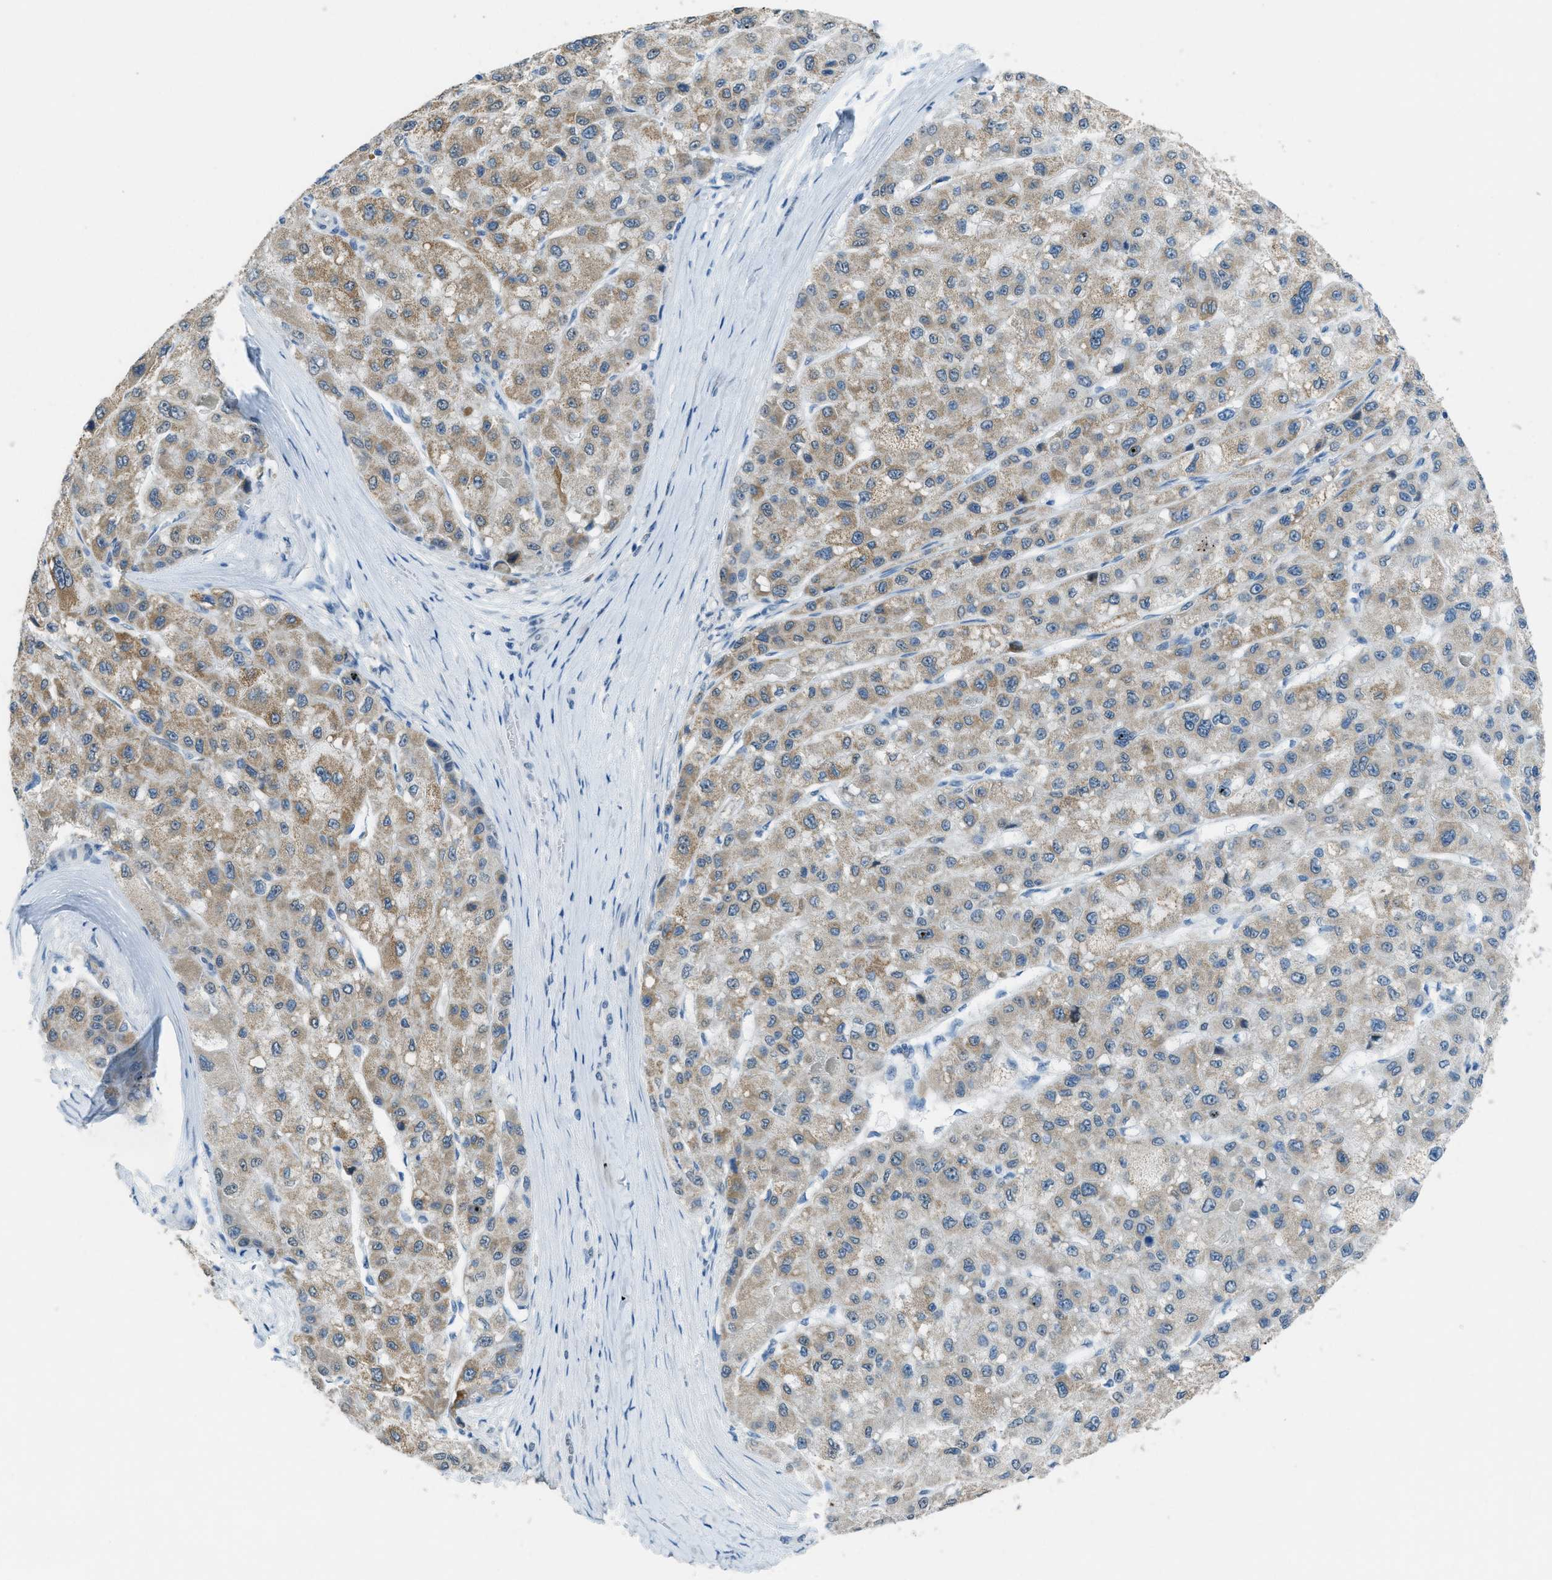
{"staining": {"intensity": "weak", "quantity": ">75%", "location": "cytoplasmic/membranous"}, "tissue": "liver cancer", "cell_type": "Tumor cells", "image_type": "cancer", "snomed": [{"axis": "morphology", "description": "Carcinoma, Hepatocellular, NOS"}, {"axis": "topography", "description": "Liver"}], "caption": "IHC staining of hepatocellular carcinoma (liver), which displays low levels of weak cytoplasmic/membranous positivity in about >75% of tumor cells indicating weak cytoplasmic/membranous protein expression. The staining was performed using DAB (3,3'-diaminobenzidine) (brown) for protein detection and nuclei were counterstained in hematoxylin (blue).", "gene": "TTC13", "patient": {"sex": "male", "age": 80}}